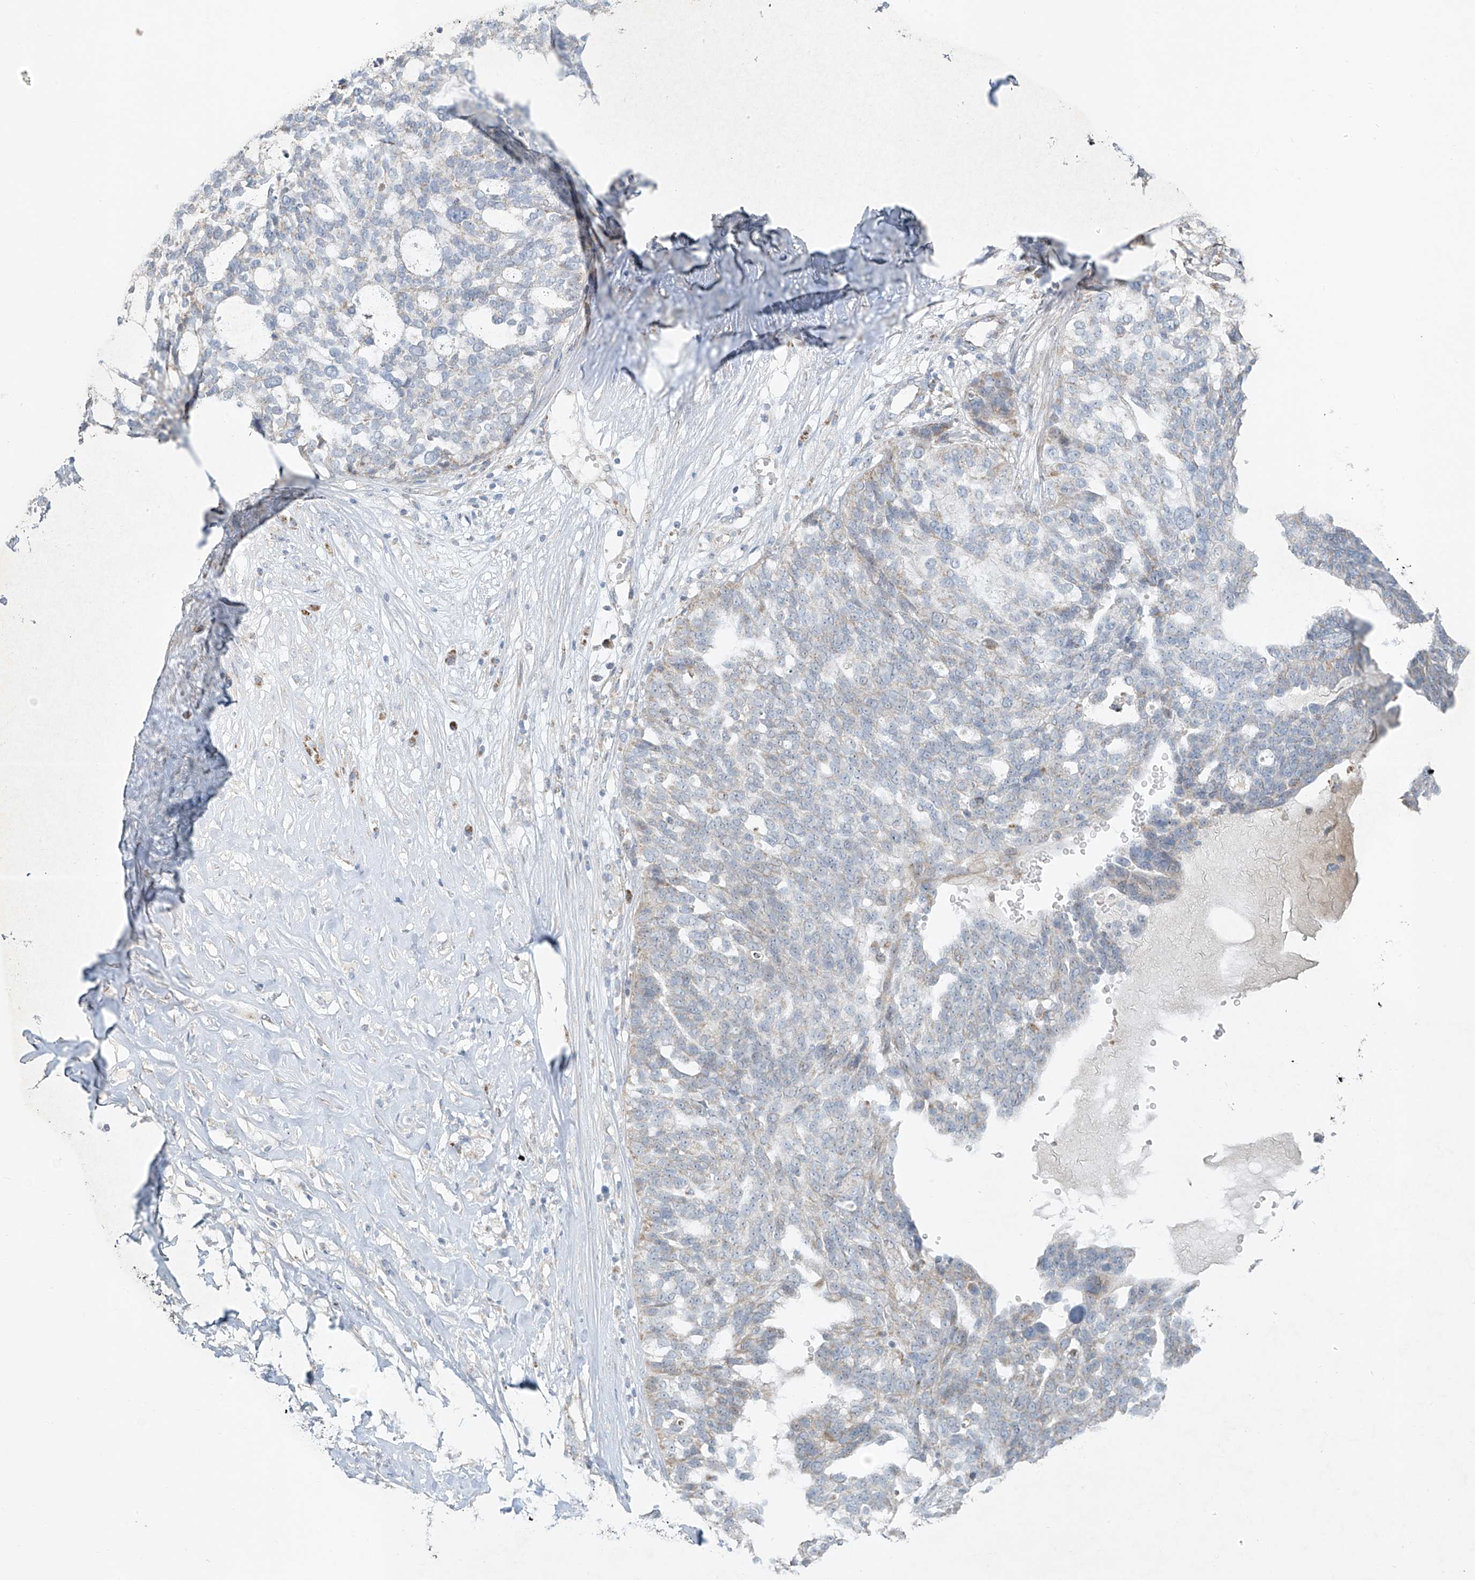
{"staining": {"intensity": "negative", "quantity": "none", "location": "none"}, "tissue": "ovarian cancer", "cell_type": "Tumor cells", "image_type": "cancer", "snomed": [{"axis": "morphology", "description": "Cystadenocarcinoma, serous, NOS"}, {"axis": "topography", "description": "Ovary"}], "caption": "A histopathology image of human ovarian cancer (serous cystadenocarcinoma) is negative for staining in tumor cells.", "gene": "SMDT1", "patient": {"sex": "female", "age": 59}}